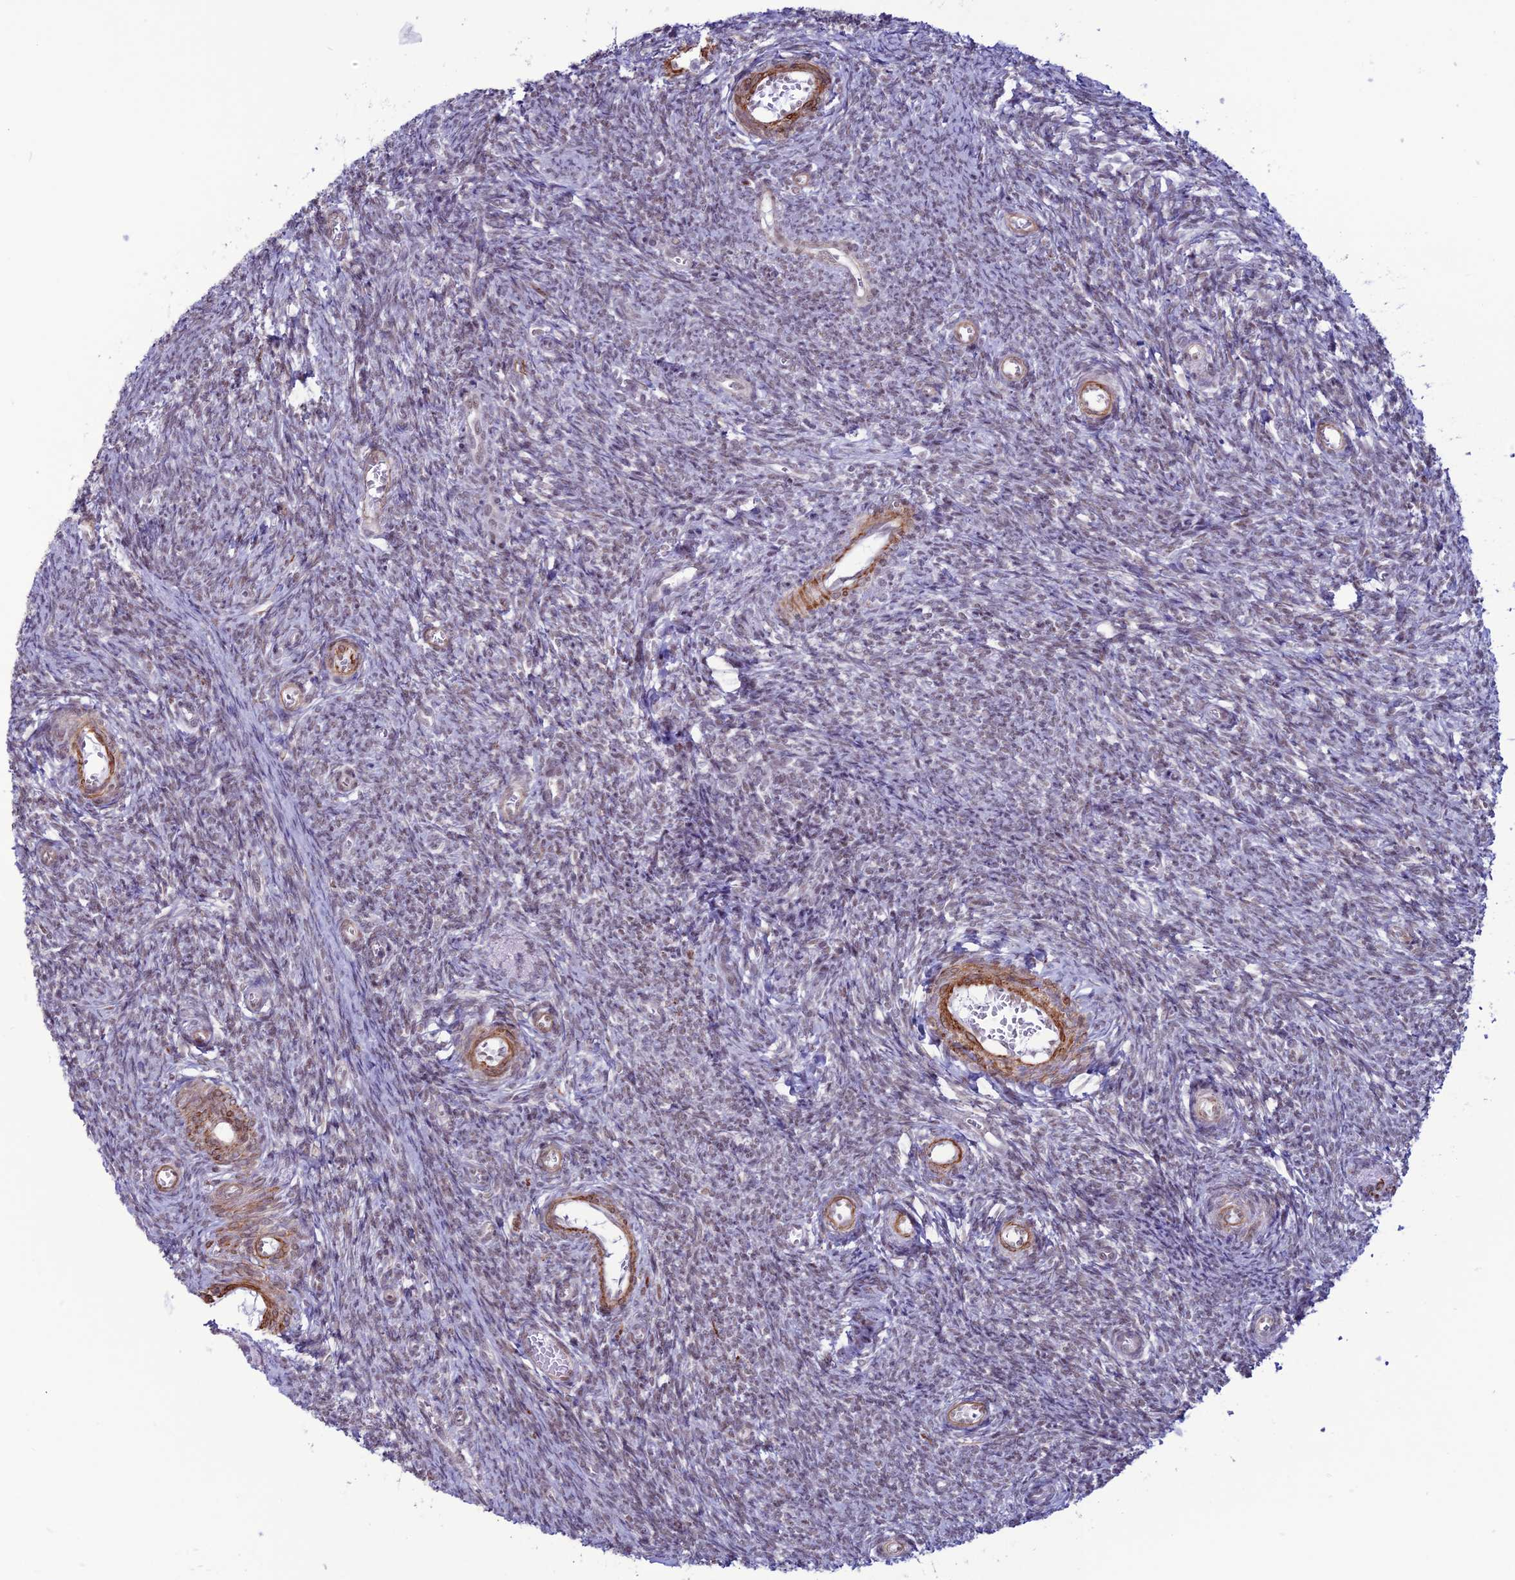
{"staining": {"intensity": "moderate", "quantity": ">75%", "location": "nuclear"}, "tissue": "ovary", "cell_type": "Ovarian stroma cells", "image_type": "normal", "snomed": [{"axis": "morphology", "description": "Normal tissue, NOS"}, {"axis": "topography", "description": "Ovary"}], "caption": "An immunohistochemistry photomicrograph of benign tissue is shown. Protein staining in brown labels moderate nuclear positivity in ovary within ovarian stroma cells.", "gene": "U2AF1", "patient": {"sex": "female", "age": 44}}